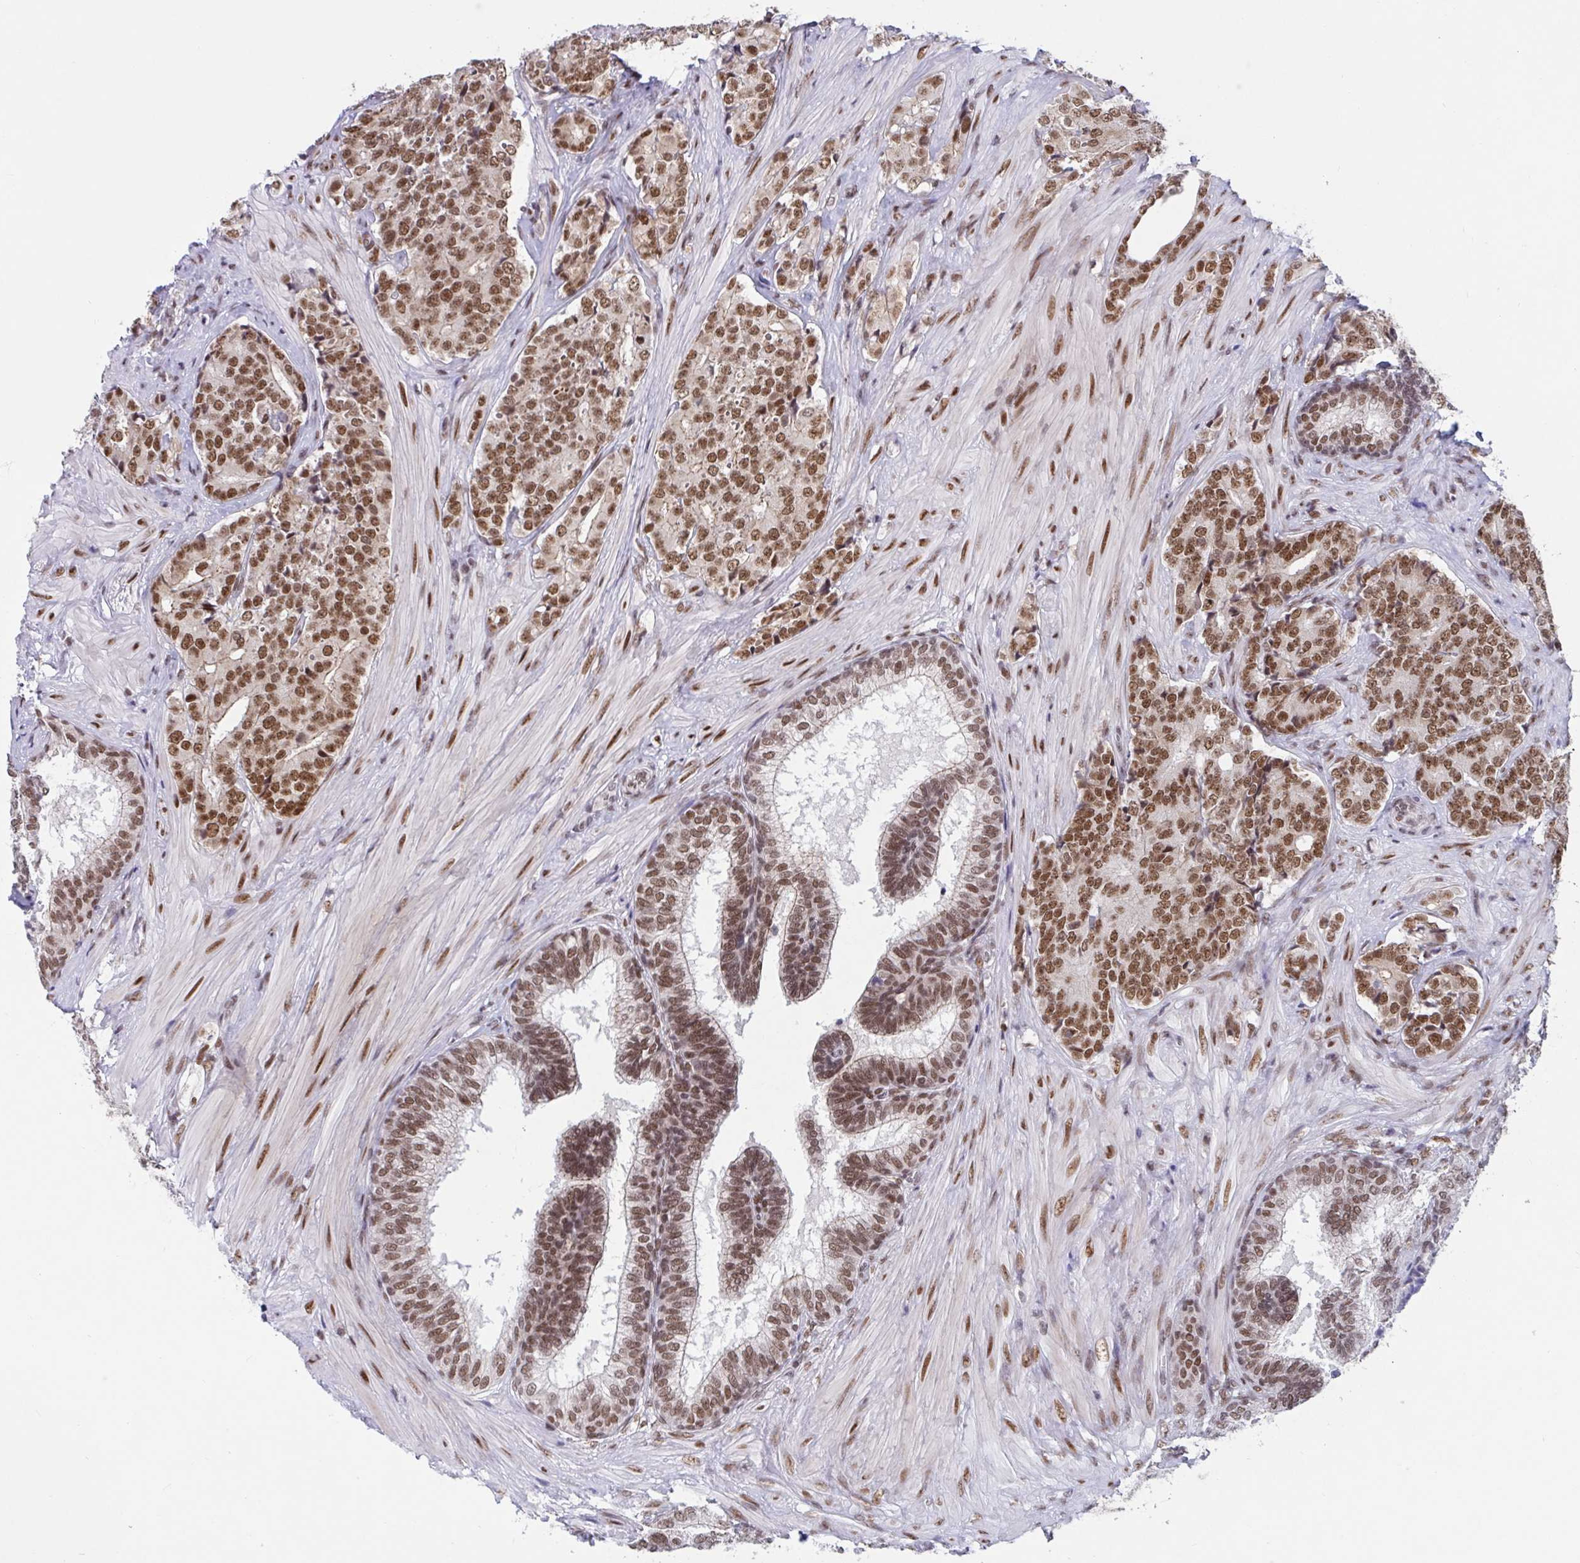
{"staining": {"intensity": "moderate", "quantity": ">75%", "location": "nuclear"}, "tissue": "prostate cancer", "cell_type": "Tumor cells", "image_type": "cancer", "snomed": [{"axis": "morphology", "description": "Adenocarcinoma, High grade"}, {"axis": "topography", "description": "Prostate"}], "caption": "Protein staining of prostate high-grade adenocarcinoma tissue displays moderate nuclear staining in about >75% of tumor cells.", "gene": "PHF10", "patient": {"sex": "male", "age": 62}}